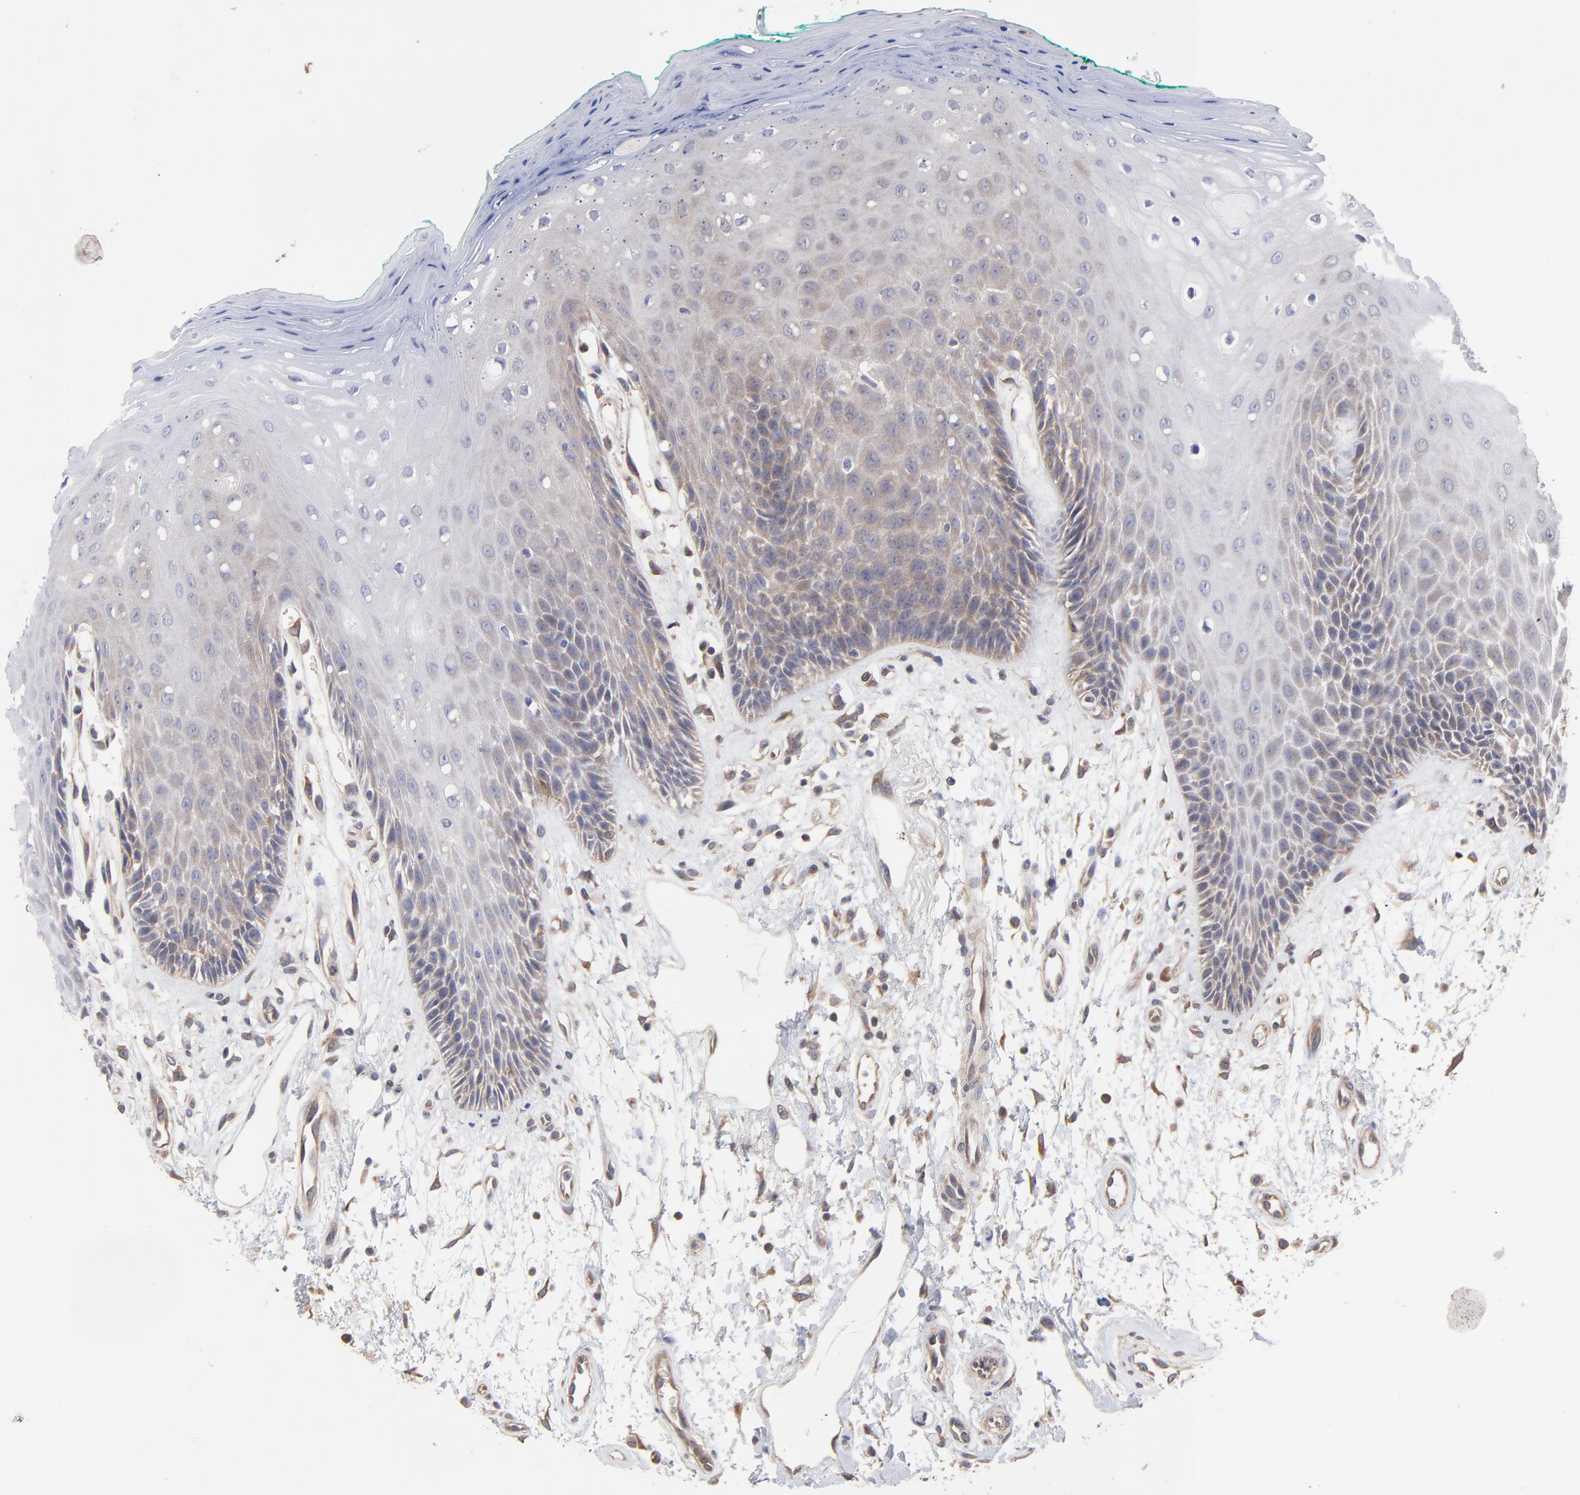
{"staining": {"intensity": "weak", "quantity": "25%-75%", "location": "cytoplasmic/membranous"}, "tissue": "oral mucosa", "cell_type": "Squamous epithelial cells", "image_type": "normal", "snomed": [{"axis": "morphology", "description": "Normal tissue, NOS"}, {"axis": "morphology", "description": "Squamous cell carcinoma, NOS"}, {"axis": "topography", "description": "Skeletal muscle"}, {"axis": "topography", "description": "Oral tissue"}, {"axis": "topography", "description": "Head-Neck"}], "caption": "A low amount of weak cytoplasmic/membranous staining is identified in approximately 25%-75% of squamous epithelial cells in benign oral mucosa.", "gene": "PCMT1", "patient": {"sex": "female", "age": 84}}